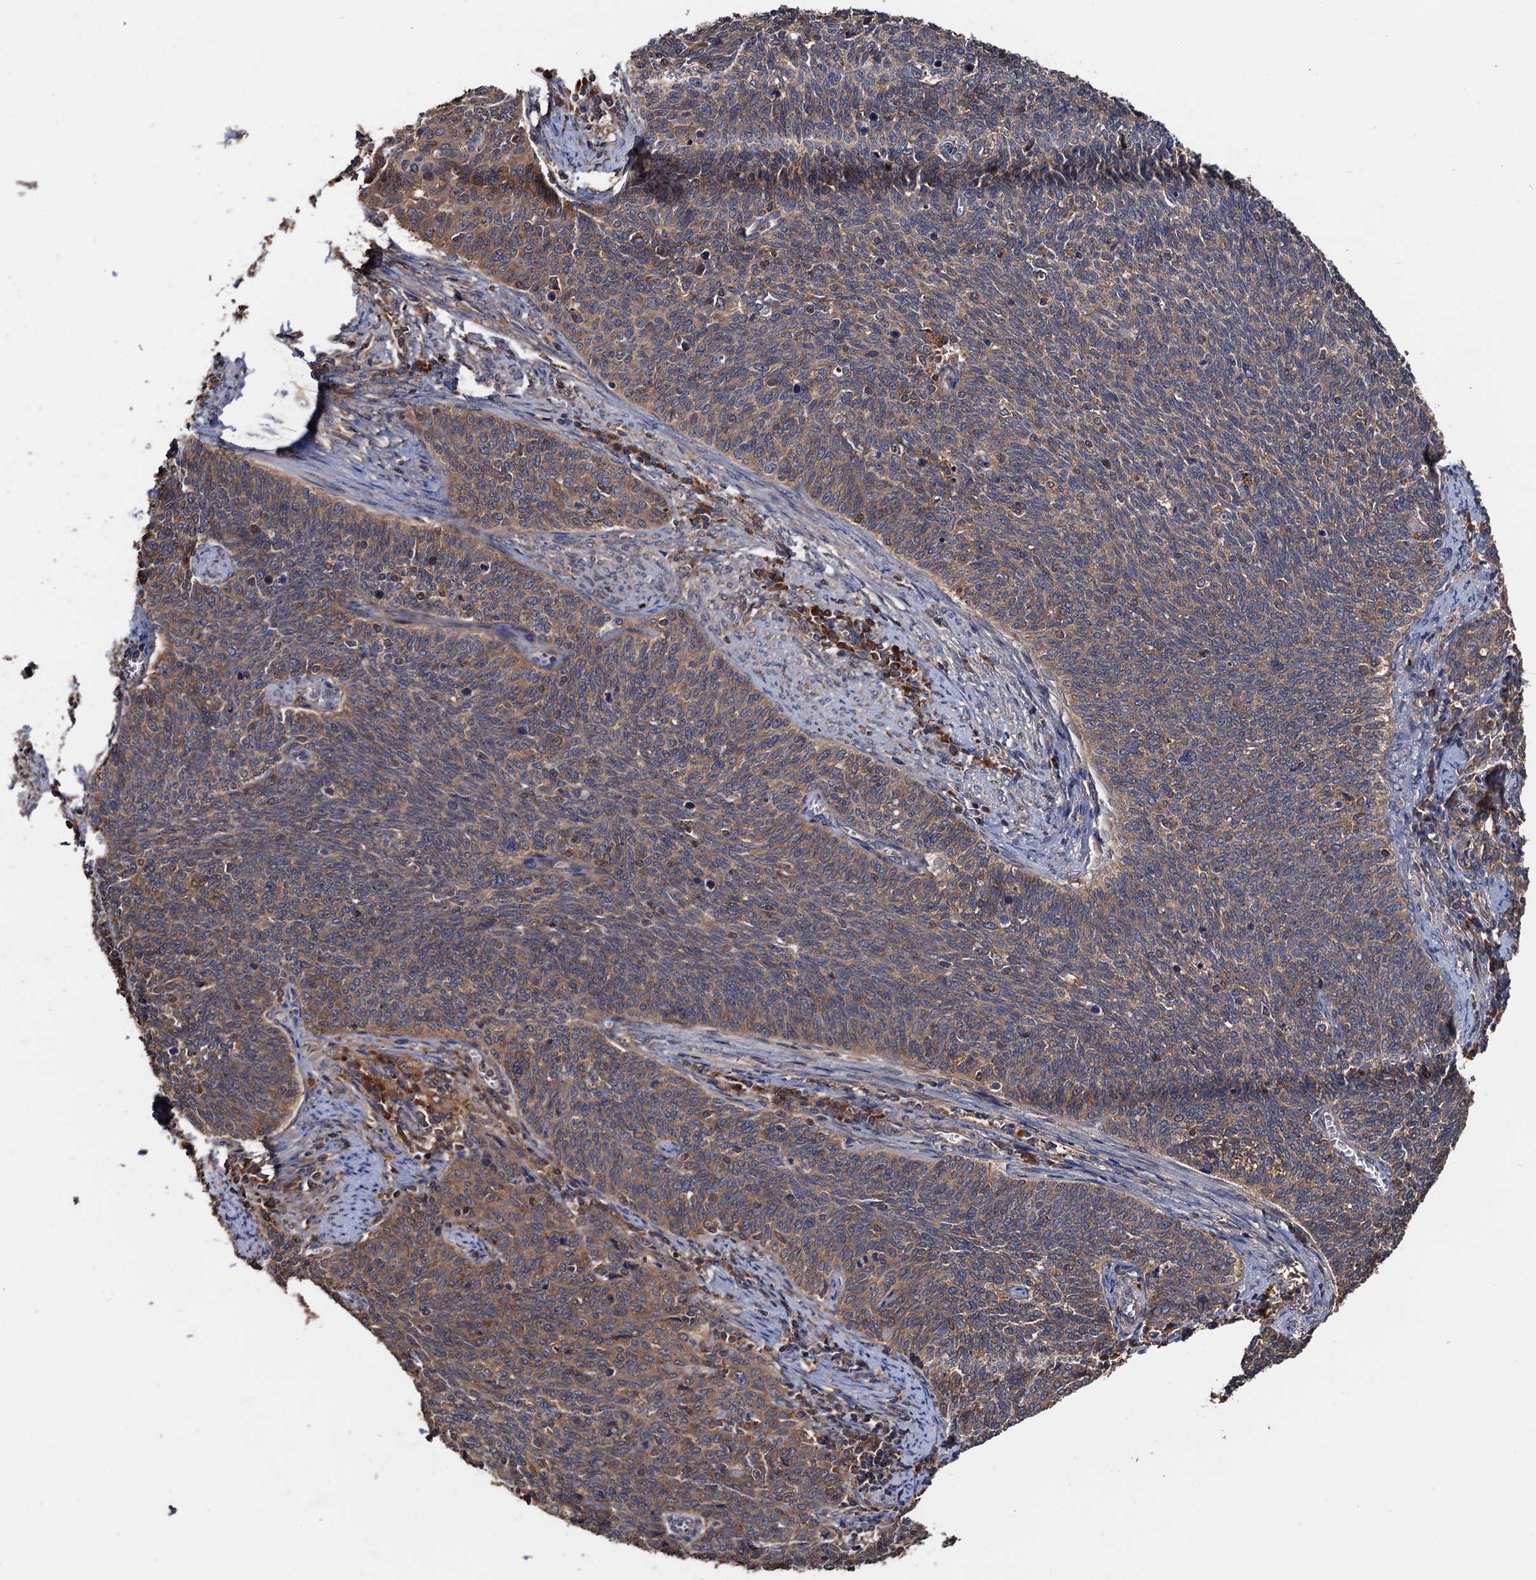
{"staining": {"intensity": "moderate", "quantity": ">75%", "location": "cytoplasmic/membranous"}, "tissue": "cervical cancer", "cell_type": "Tumor cells", "image_type": "cancer", "snomed": [{"axis": "morphology", "description": "Squamous cell carcinoma, NOS"}, {"axis": "topography", "description": "Cervix"}], "caption": "Protein expression by IHC demonstrates moderate cytoplasmic/membranous expression in approximately >75% of tumor cells in squamous cell carcinoma (cervical).", "gene": "RGS11", "patient": {"sex": "female", "age": 39}}